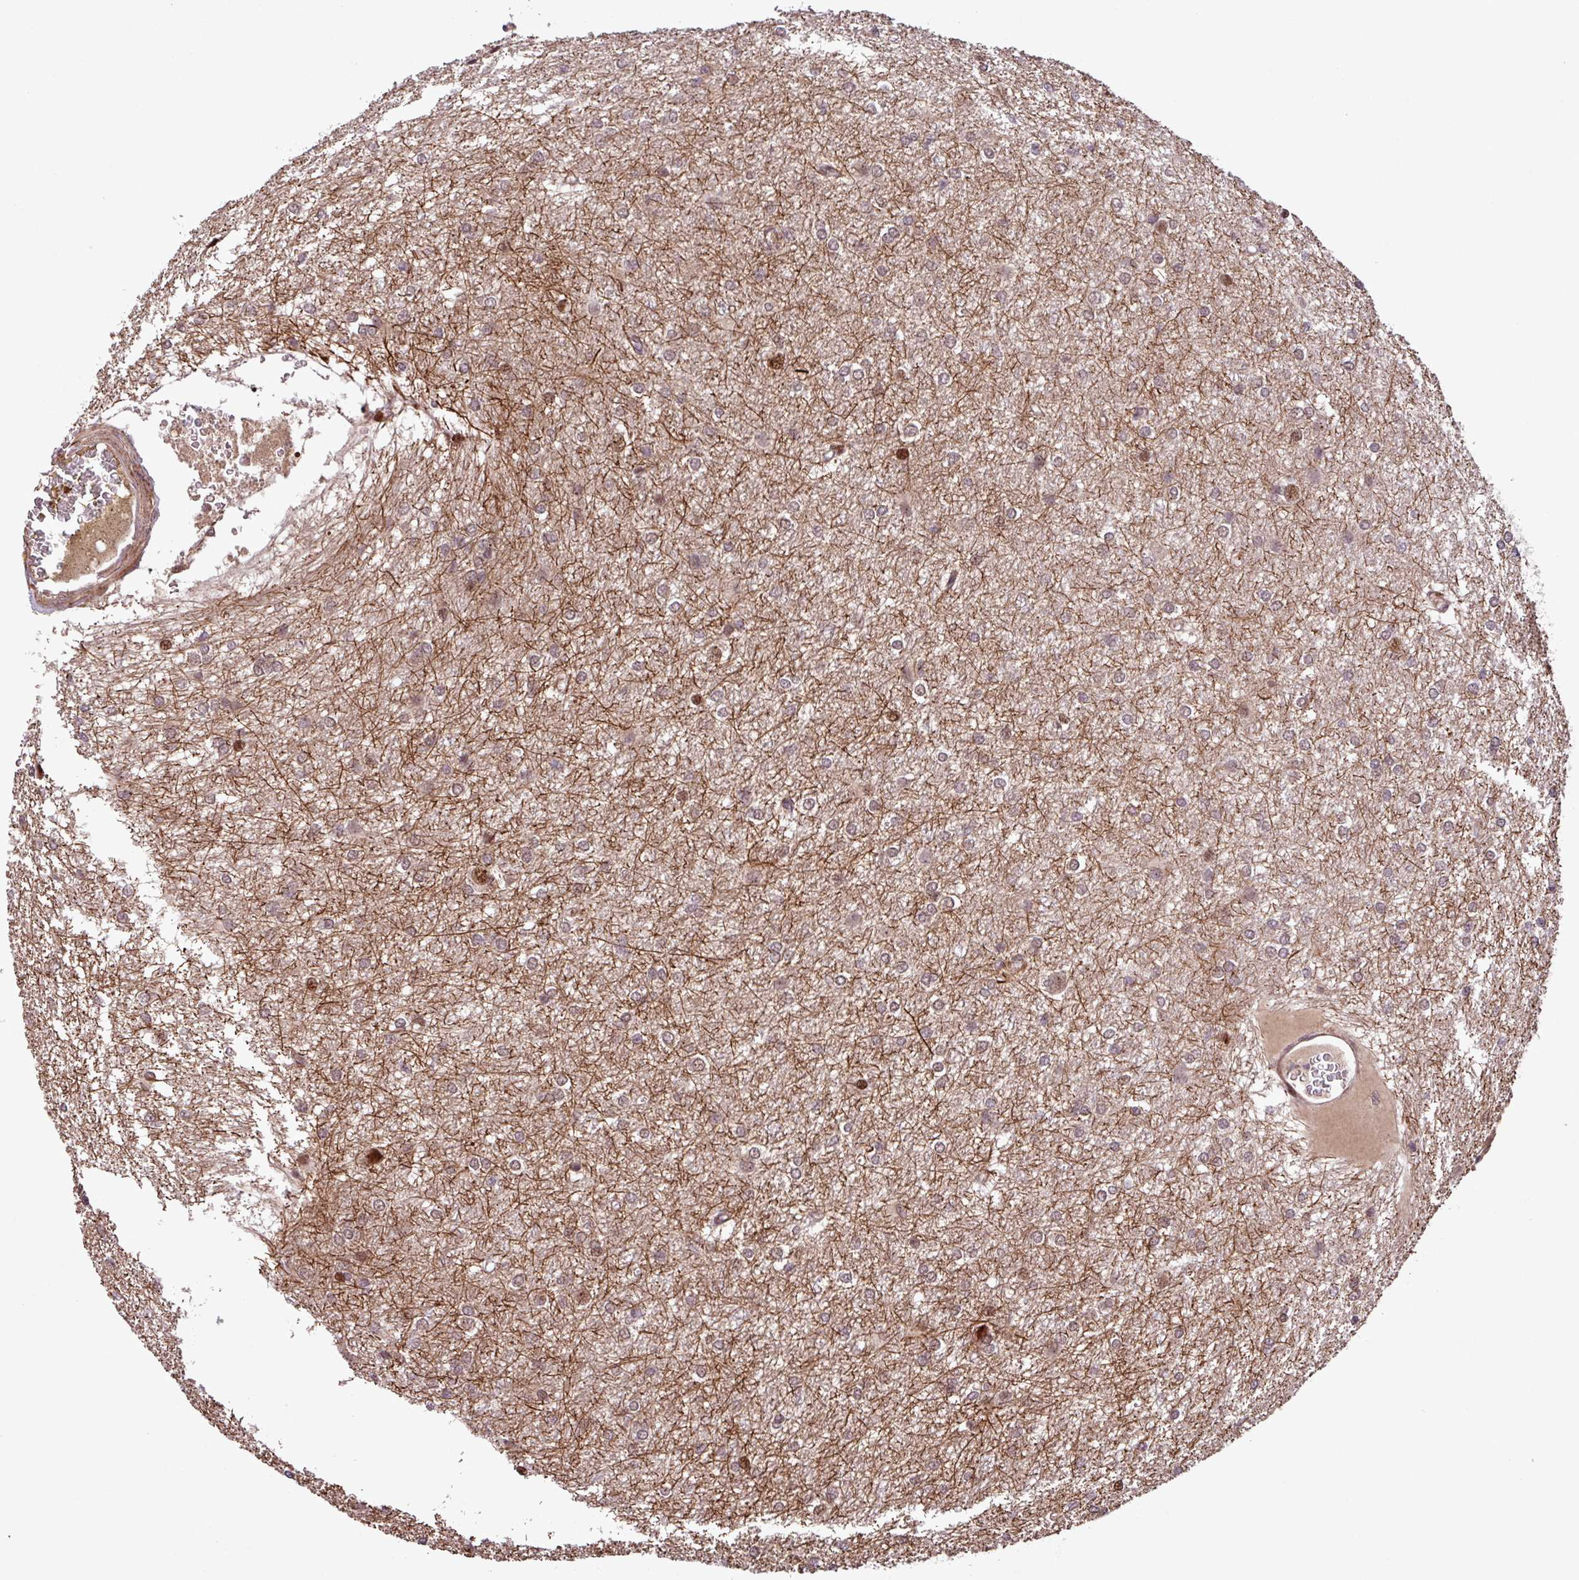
{"staining": {"intensity": "moderate", "quantity": "<25%", "location": "nuclear"}, "tissue": "glioma", "cell_type": "Tumor cells", "image_type": "cancer", "snomed": [{"axis": "morphology", "description": "Glioma, malignant, High grade"}, {"axis": "topography", "description": "Brain"}], "caption": "Glioma stained for a protein (brown) demonstrates moderate nuclear positive positivity in about <25% of tumor cells.", "gene": "SLC22A24", "patient": {"sex": "female", "age": 50}}